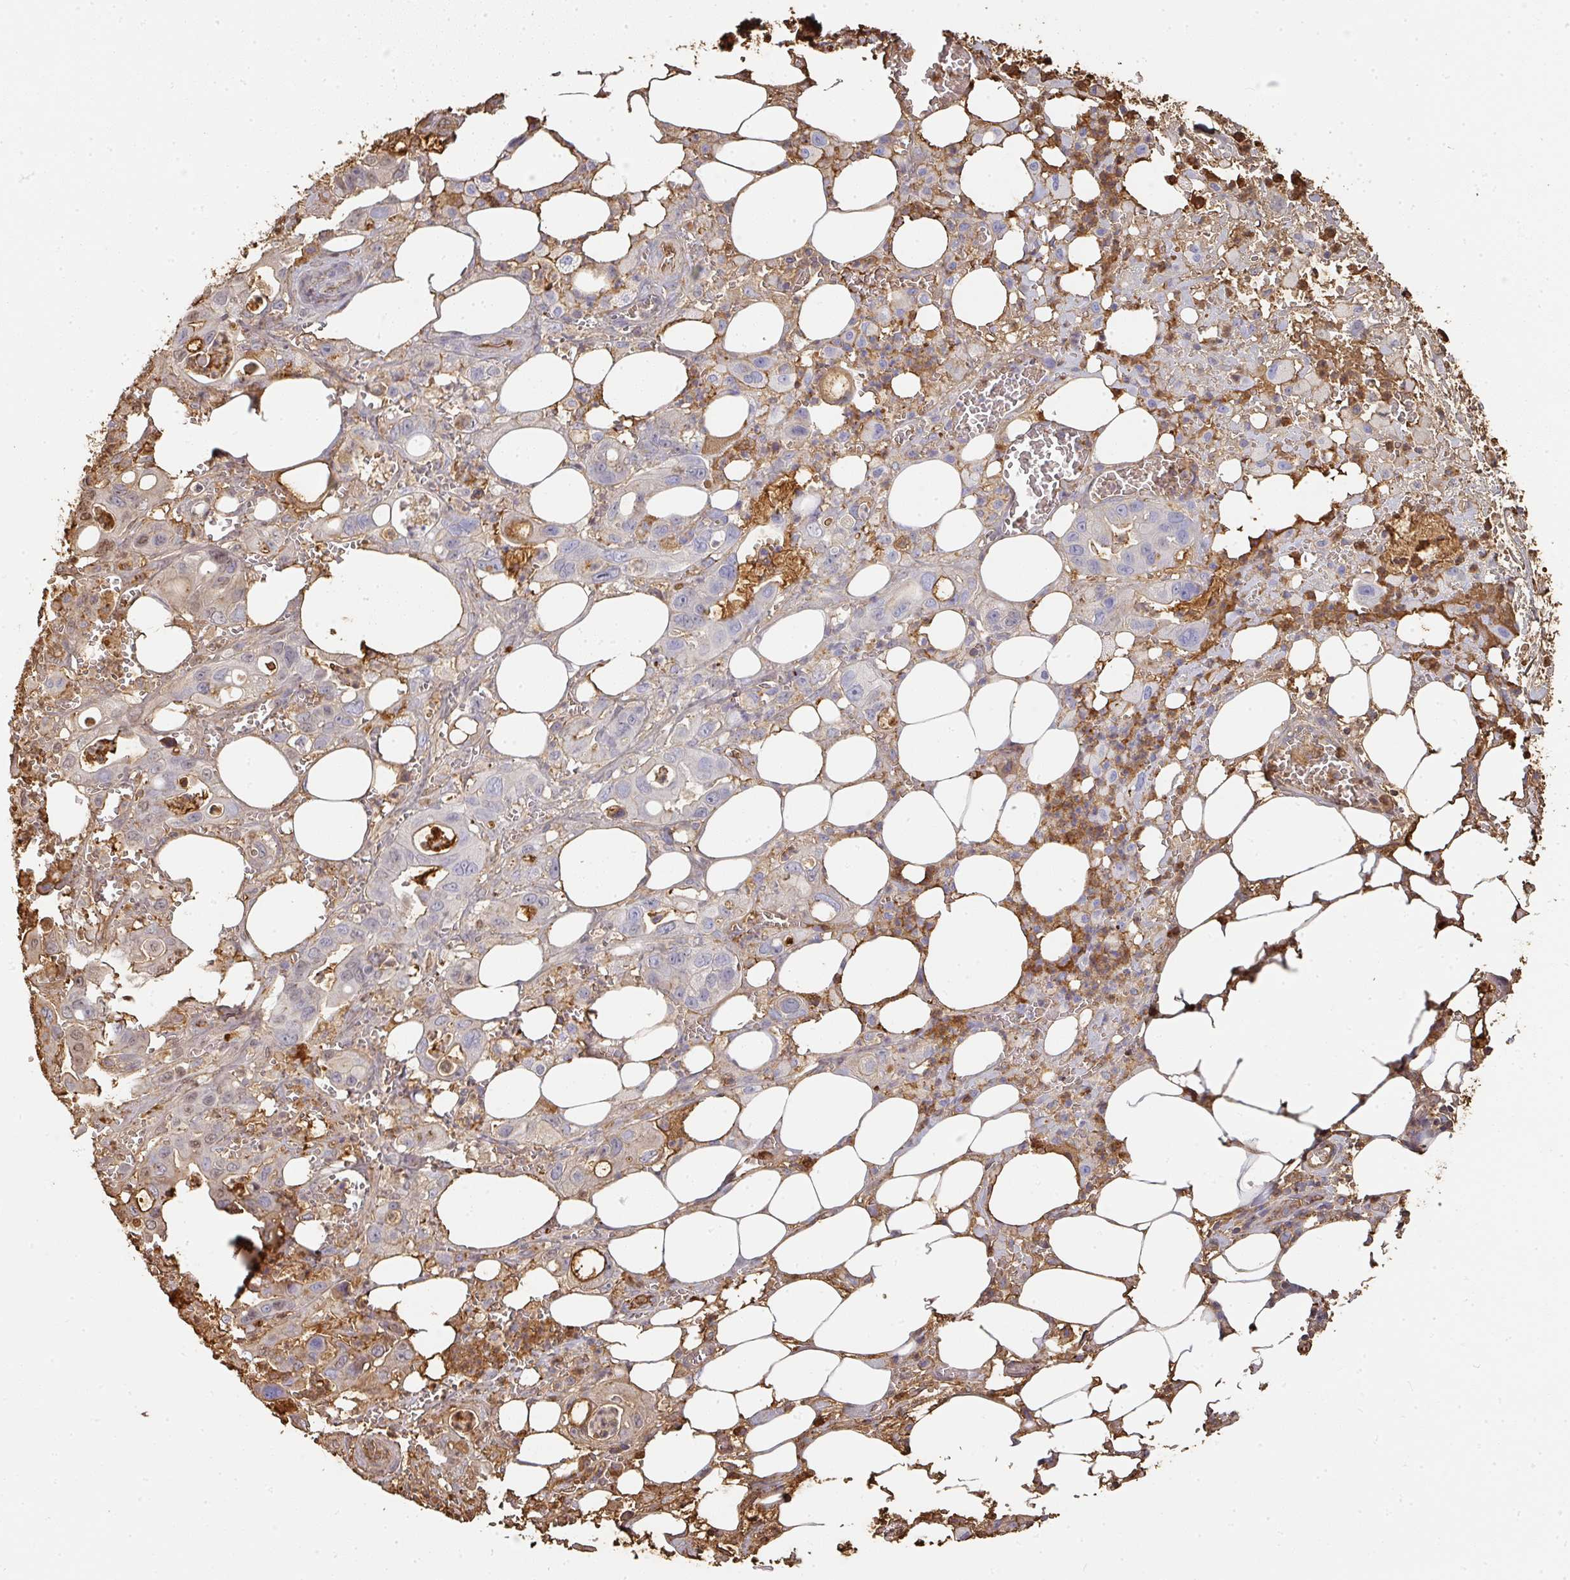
{"staining": {"intensity": "negative", "quantity": "none", "location": "none"}, "tissue": "pancreatic cancer", "cell_type": "Tumor cells", "image_type": "cancer", "snomed": [{"axis": "morphology", "description": "Adenocarcinoma, NOS"}, {"axis": "topography", "description": "Pancreas"}], "caption": "A histopathology image of pancreatic adenocarcinoma stained for a protein demonstrates no brown staining in tumor cells.", "gene": "ALB", "patient": {"sex": "male", "age": 61}}